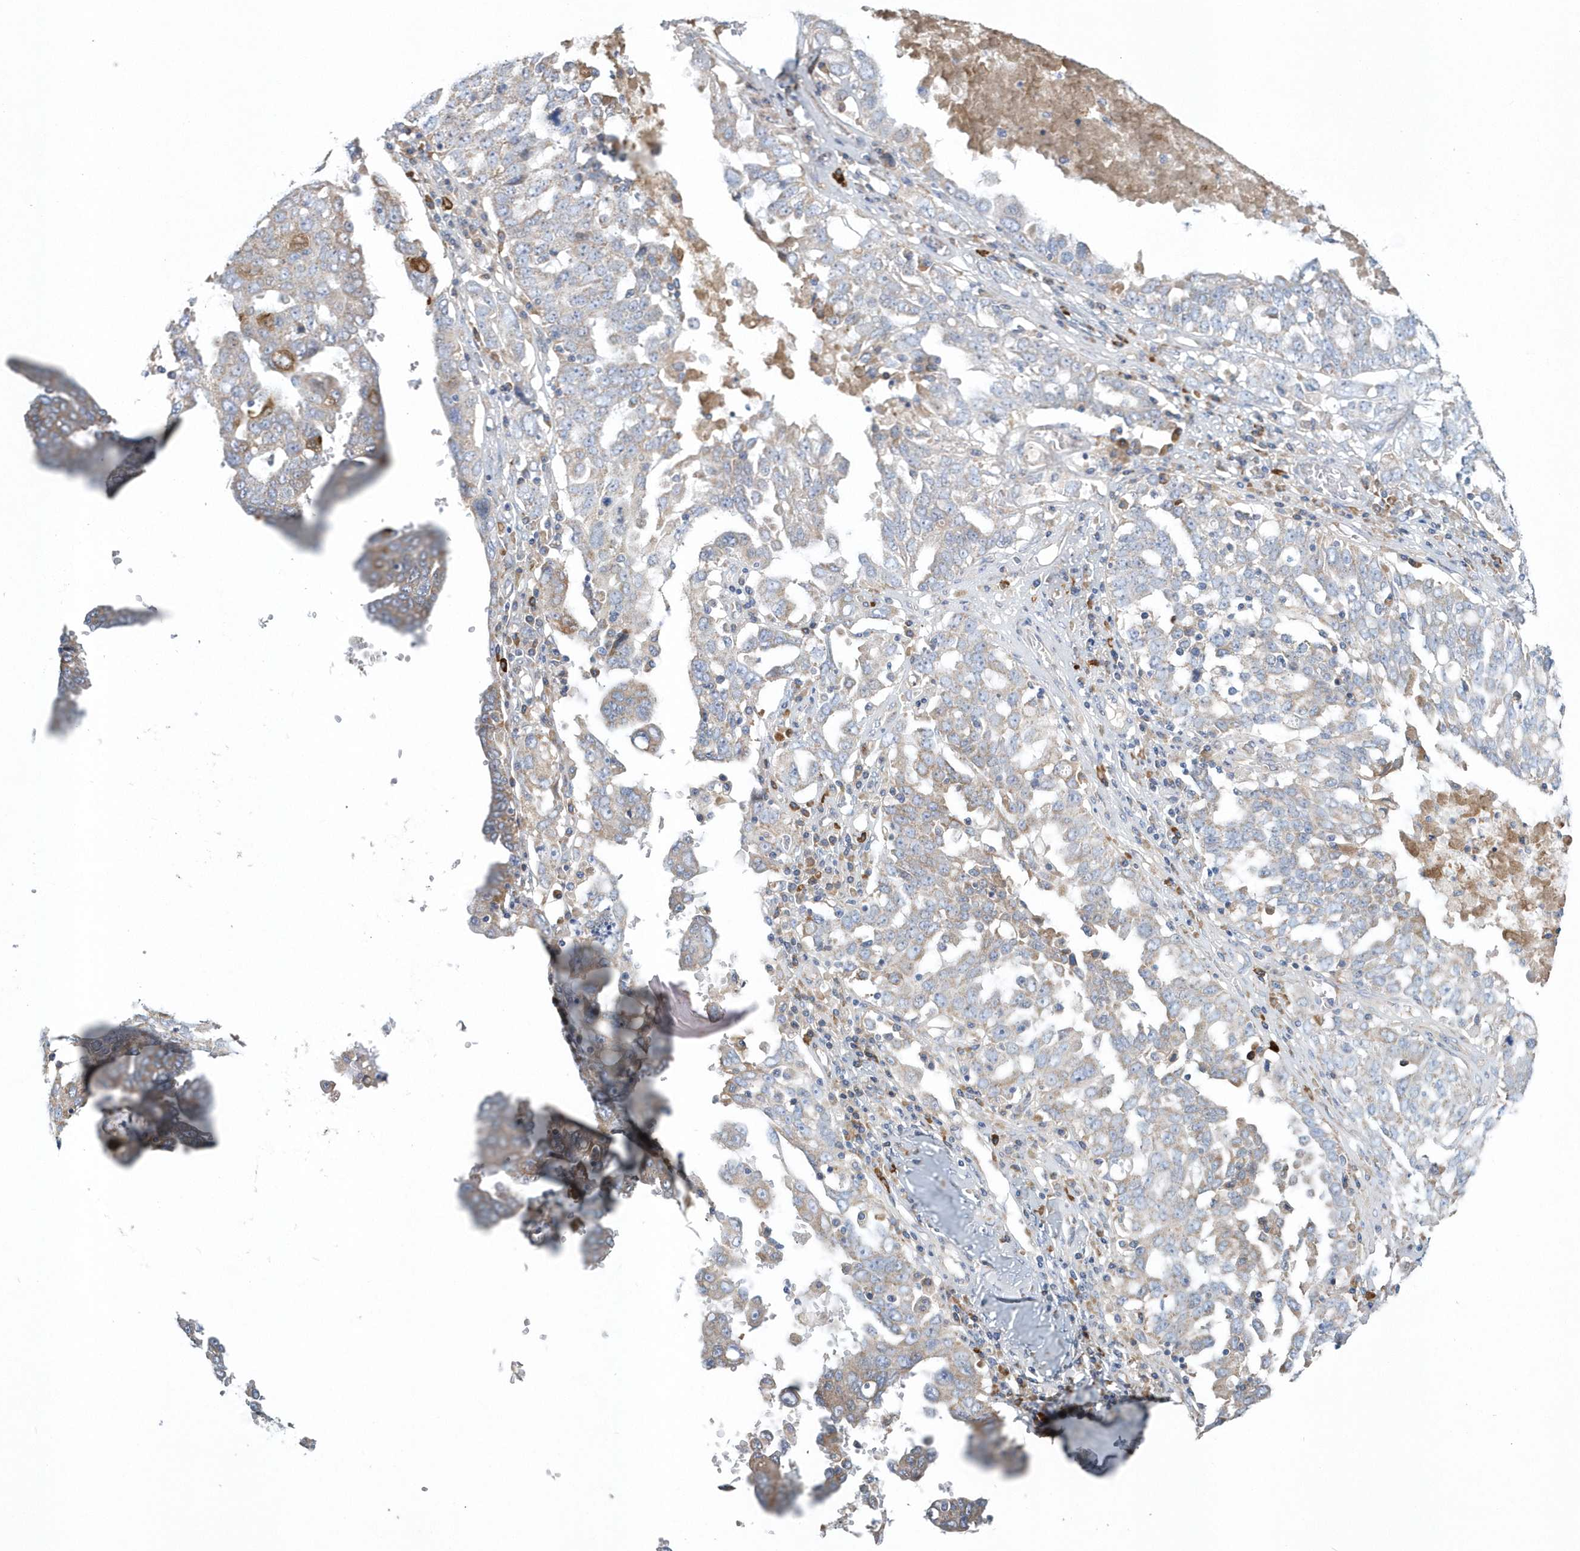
{"staining": {"intensity": "weak", "quantity": "<25%", "location": "cytoplasmic/membranous"}, "tissue": "ovarian cancer", "cell_type": "Tumor cells", "image_type": "cancer", "snomed": [{"axis": "morphology", "description": "Carcinoma, endometroid"}, {"axis": "topography", "description": "Ovary"}], "caption": "Immunohistochemical staining of human endometroid carcinoma (ovarian) displays no significant staining in tumor cells.", "gene": "SPATA18", "patient": {"sex": "female", "age": 62}}